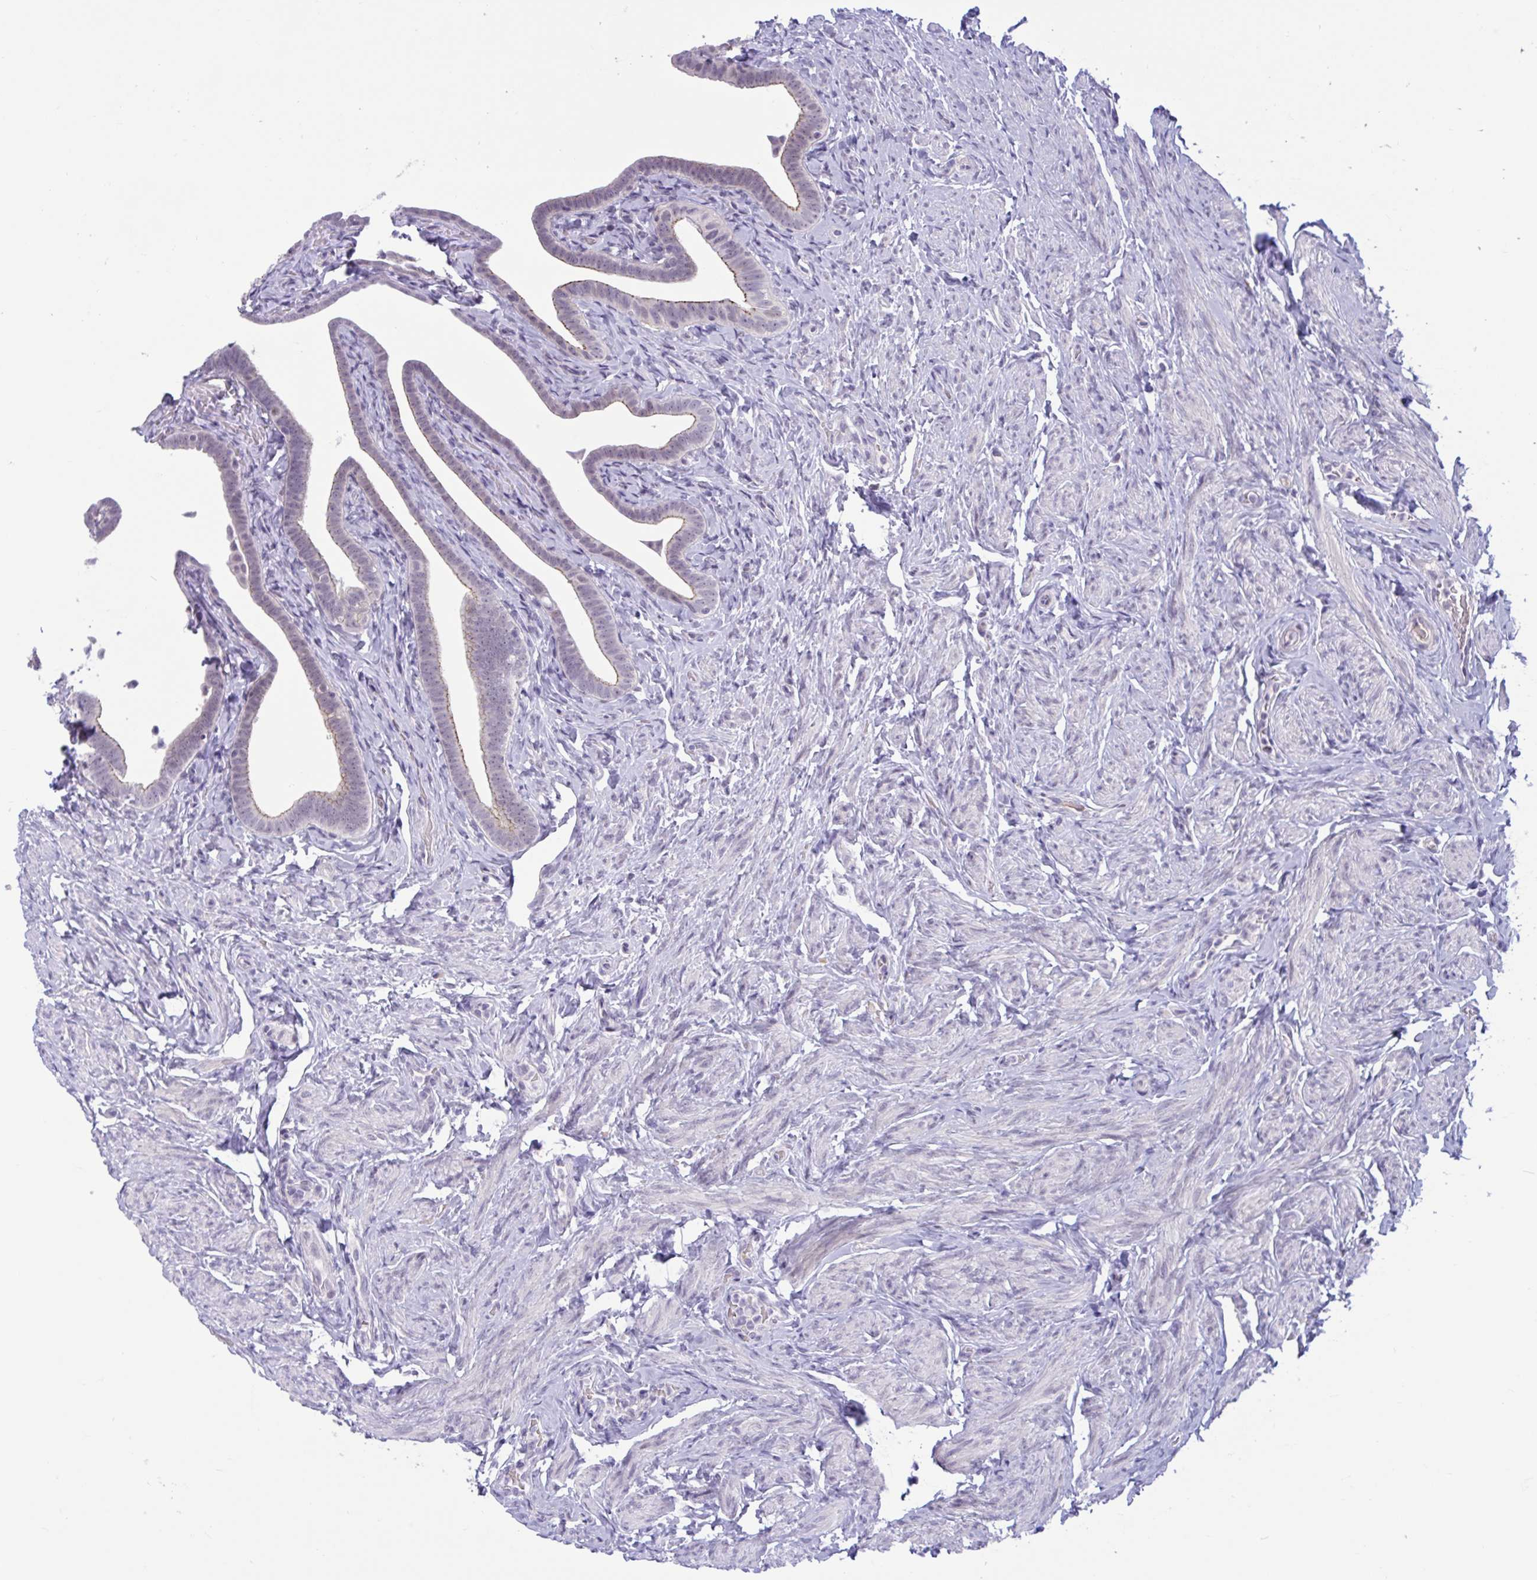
{"staining": {"intensity": "weak", "quantity": "<25%", "location": "cytoplasmic/membranous"}, "tissue": "fallopian tube", "cell_type": "Glandular cells", "image_type": "normal", "snomed": [{"axis": "morphology", "description": "Normal tissue, NOS"}, {"axis": "topography", "description": "Fallopian tube"}], "caption": "Glandular cells are negative for protein expression in unremarkable human fallopian tube. Nuclei are stained in blue.", "gene": "CNGB3", "patient": {"sex": "female", "age": 69}}